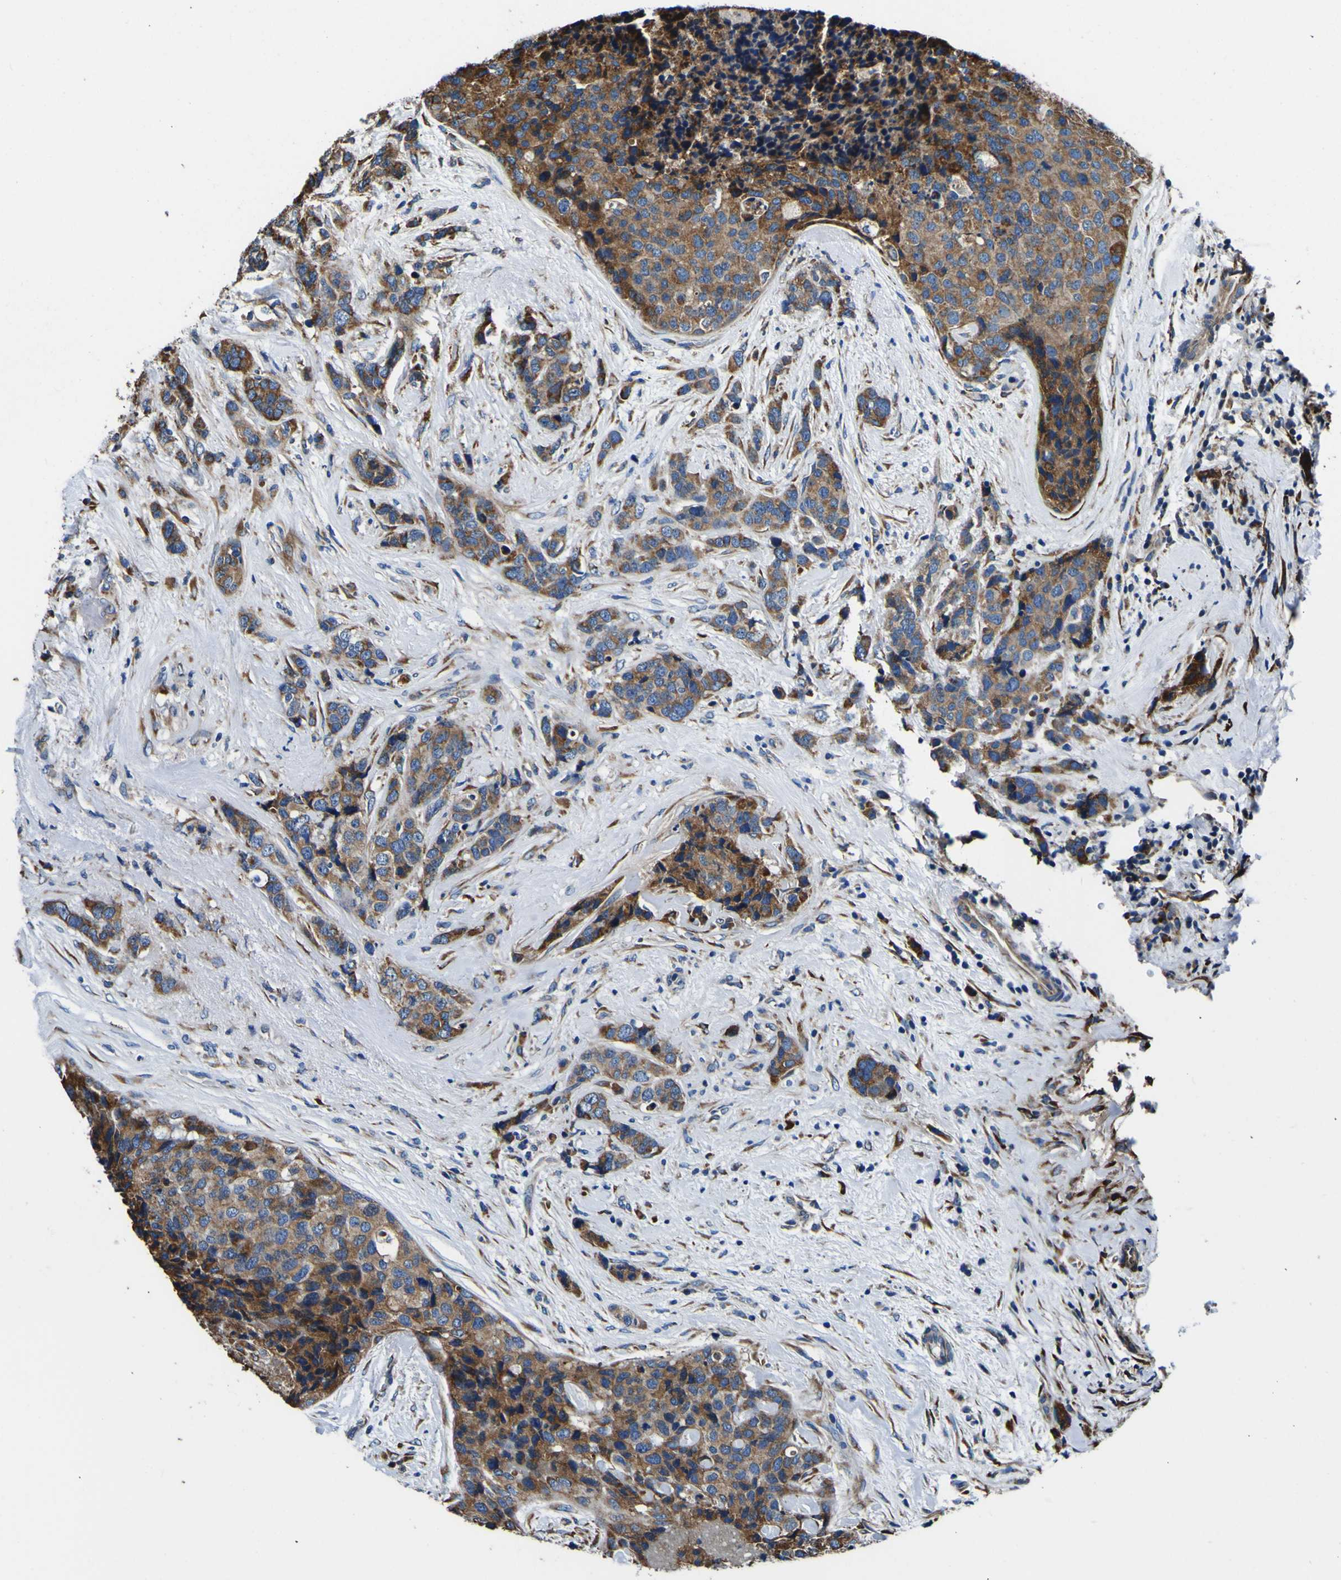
{"staining": {"intensity": "moderate", "quantity": ">75%", "location": "cytoplasmic/membranous"}, "tissue": "breast cancer", "cell_type": "Tumor cells", "image_type": "cancer", "snomed": [{"axis": "morphology", "description": "Lobular carcinoma"}, {"axis": "topography", "description": "Breast"}], "caption": "A brown stain shows moderate cytoplasmic/membranous expression of a protein in human lobular carcinoma (breast) tumor cells.", "gene": "INPP5A", "patient": {"sex": "female", "age": 59}}